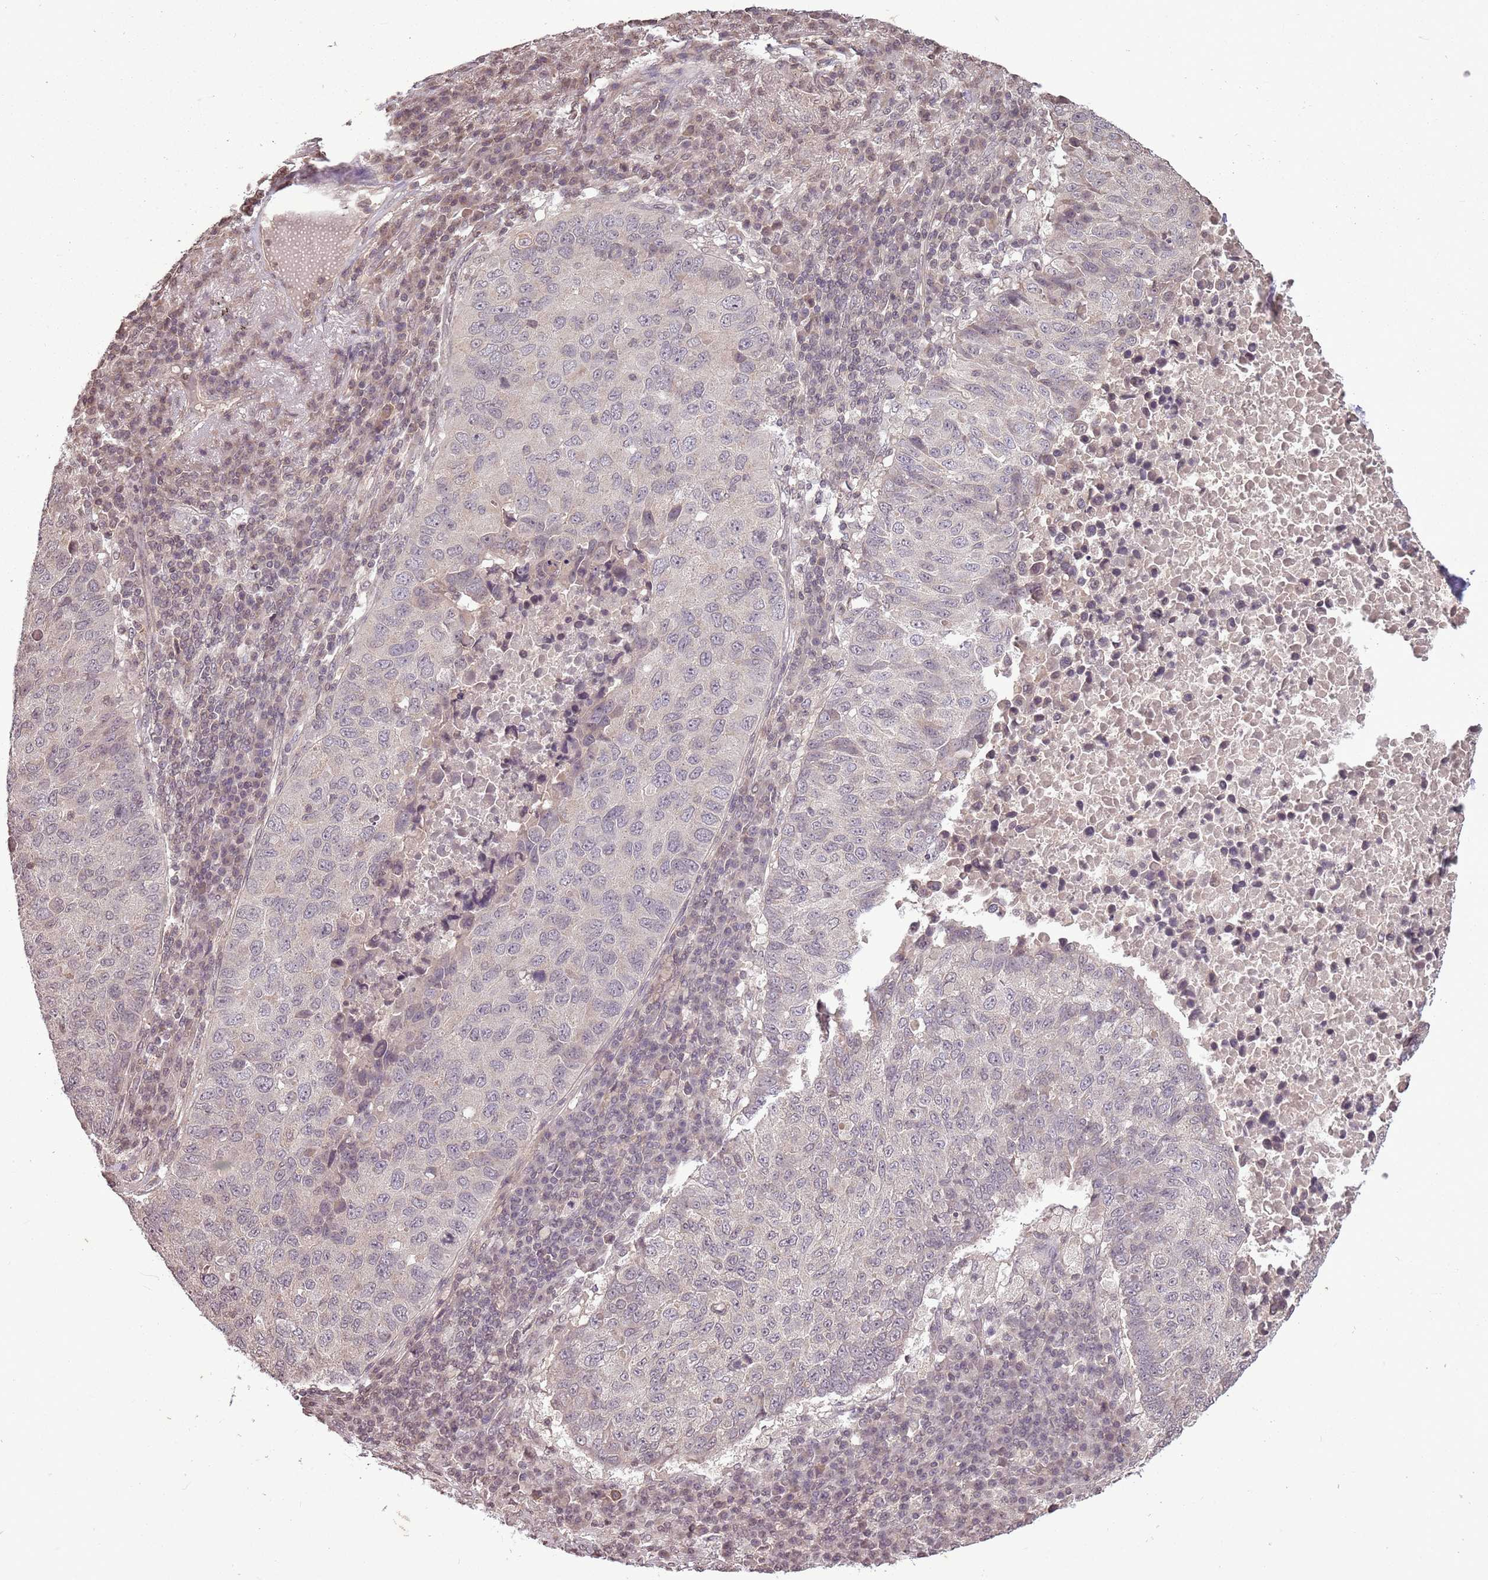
{"staining": {"intensity": "negative", "quantity": "none", "location": "none"}, "tissue": "lung cancer", "cell_type": "Tumor cells", "image_type": "cancer", "snomed": [{"axis": "morphology", "description": "Squamous cell carcinoma, NOS"}, {"axis": "topography", "description": "Lung"}], "caption": "The photomicrograph shows no significant staining in tumor cells of lung cancer (squamous cell carcinoma).", "gene": "CAPN9", "patient": {"sex": "male", "age": 73}}